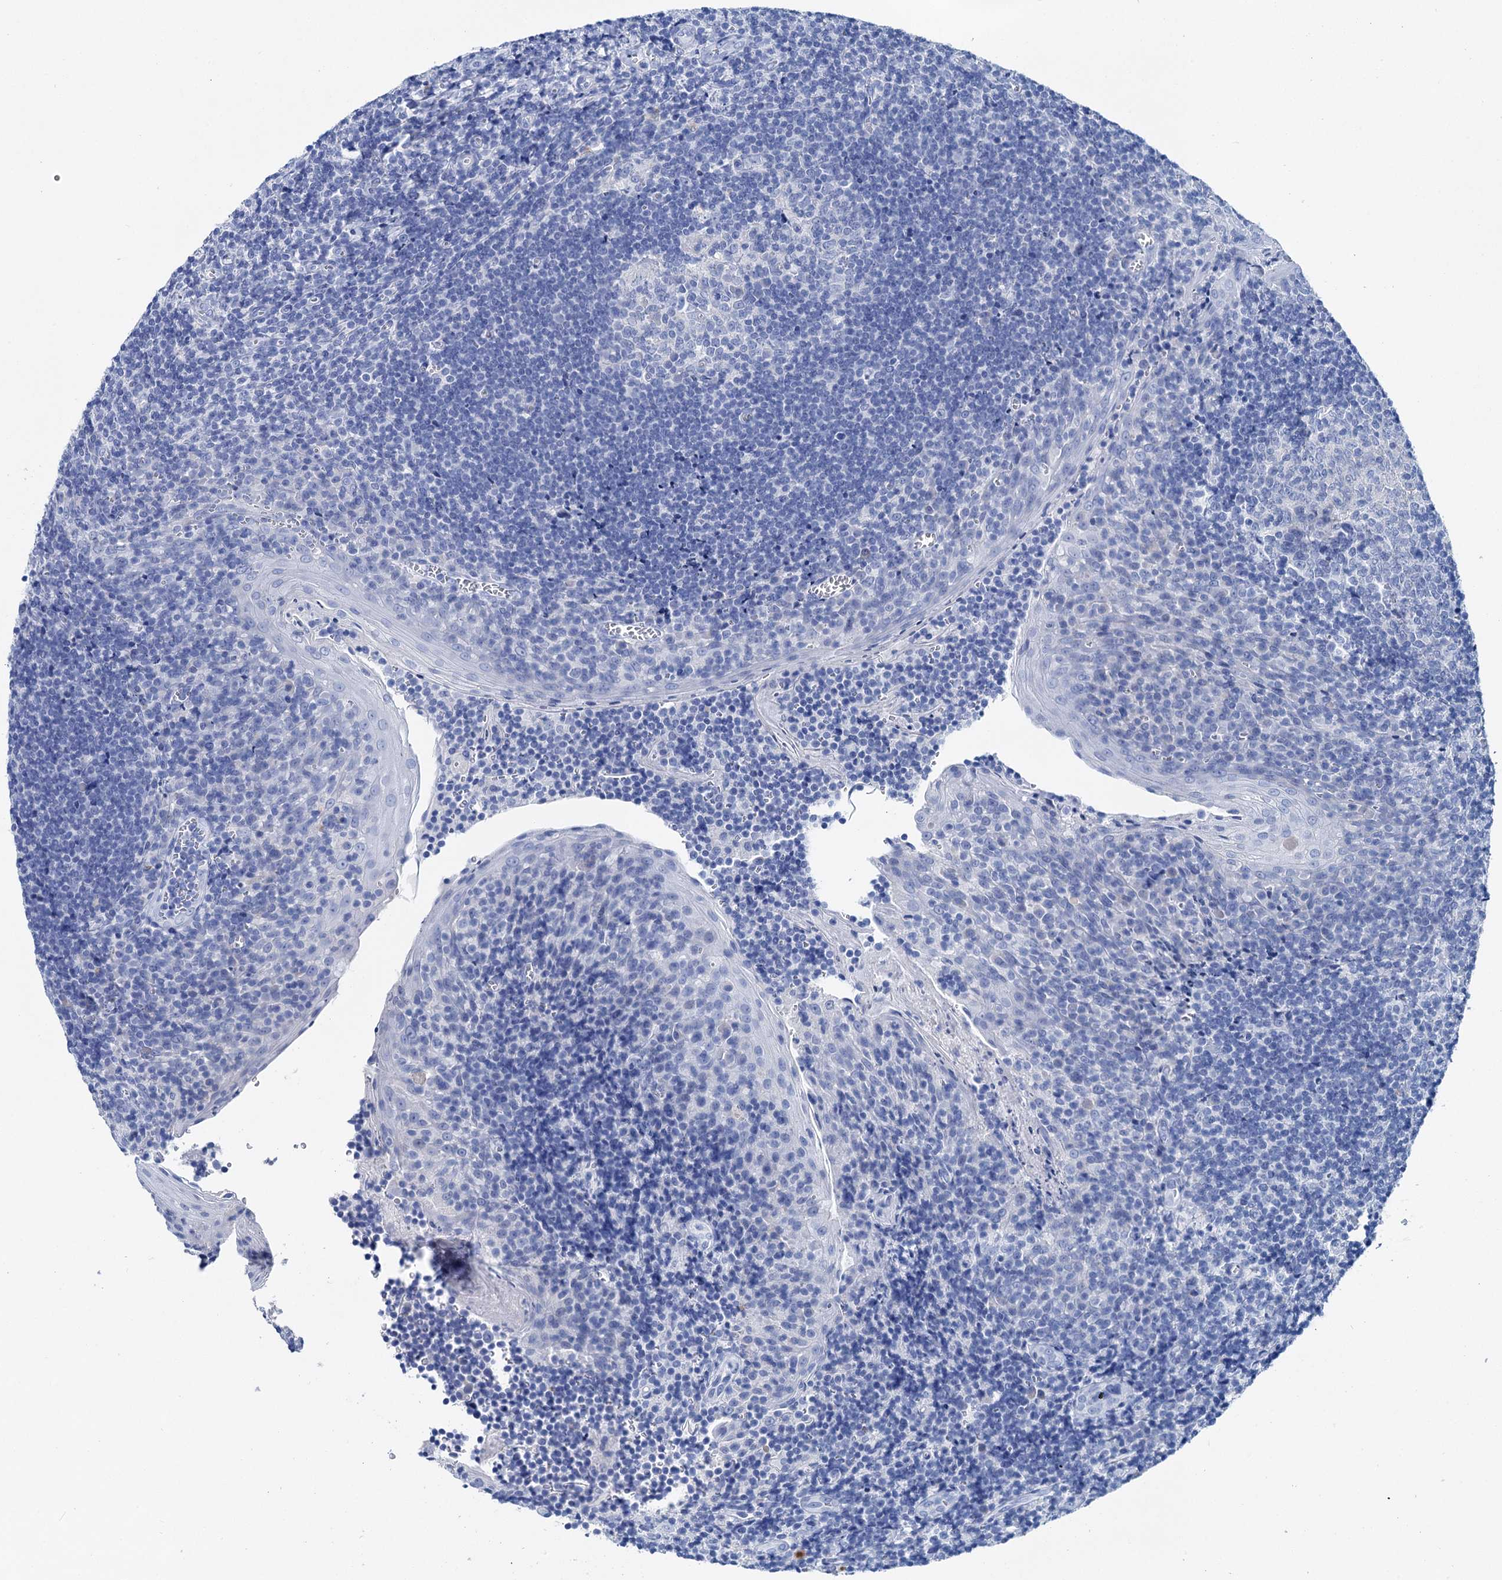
{"staining": {"intensity": "negative", "quantity": "none", "location": "none"}, "tissue": "tonsil", "cell_type": "Germinal center cells", "image_type": "normal", "snomed": [{"axis": "morphology", "description": "Normal tissue, NOS"}, {"axis": "topography", "description": "Tonsil"}], "caption": "This is an immunohistochemistry (IHC) photomicrograph of unremarkable human tonsil. There is no staining in germinal center cells.", "gene": "BRINP1", "patient": {"sex": "male", "age": 27}}